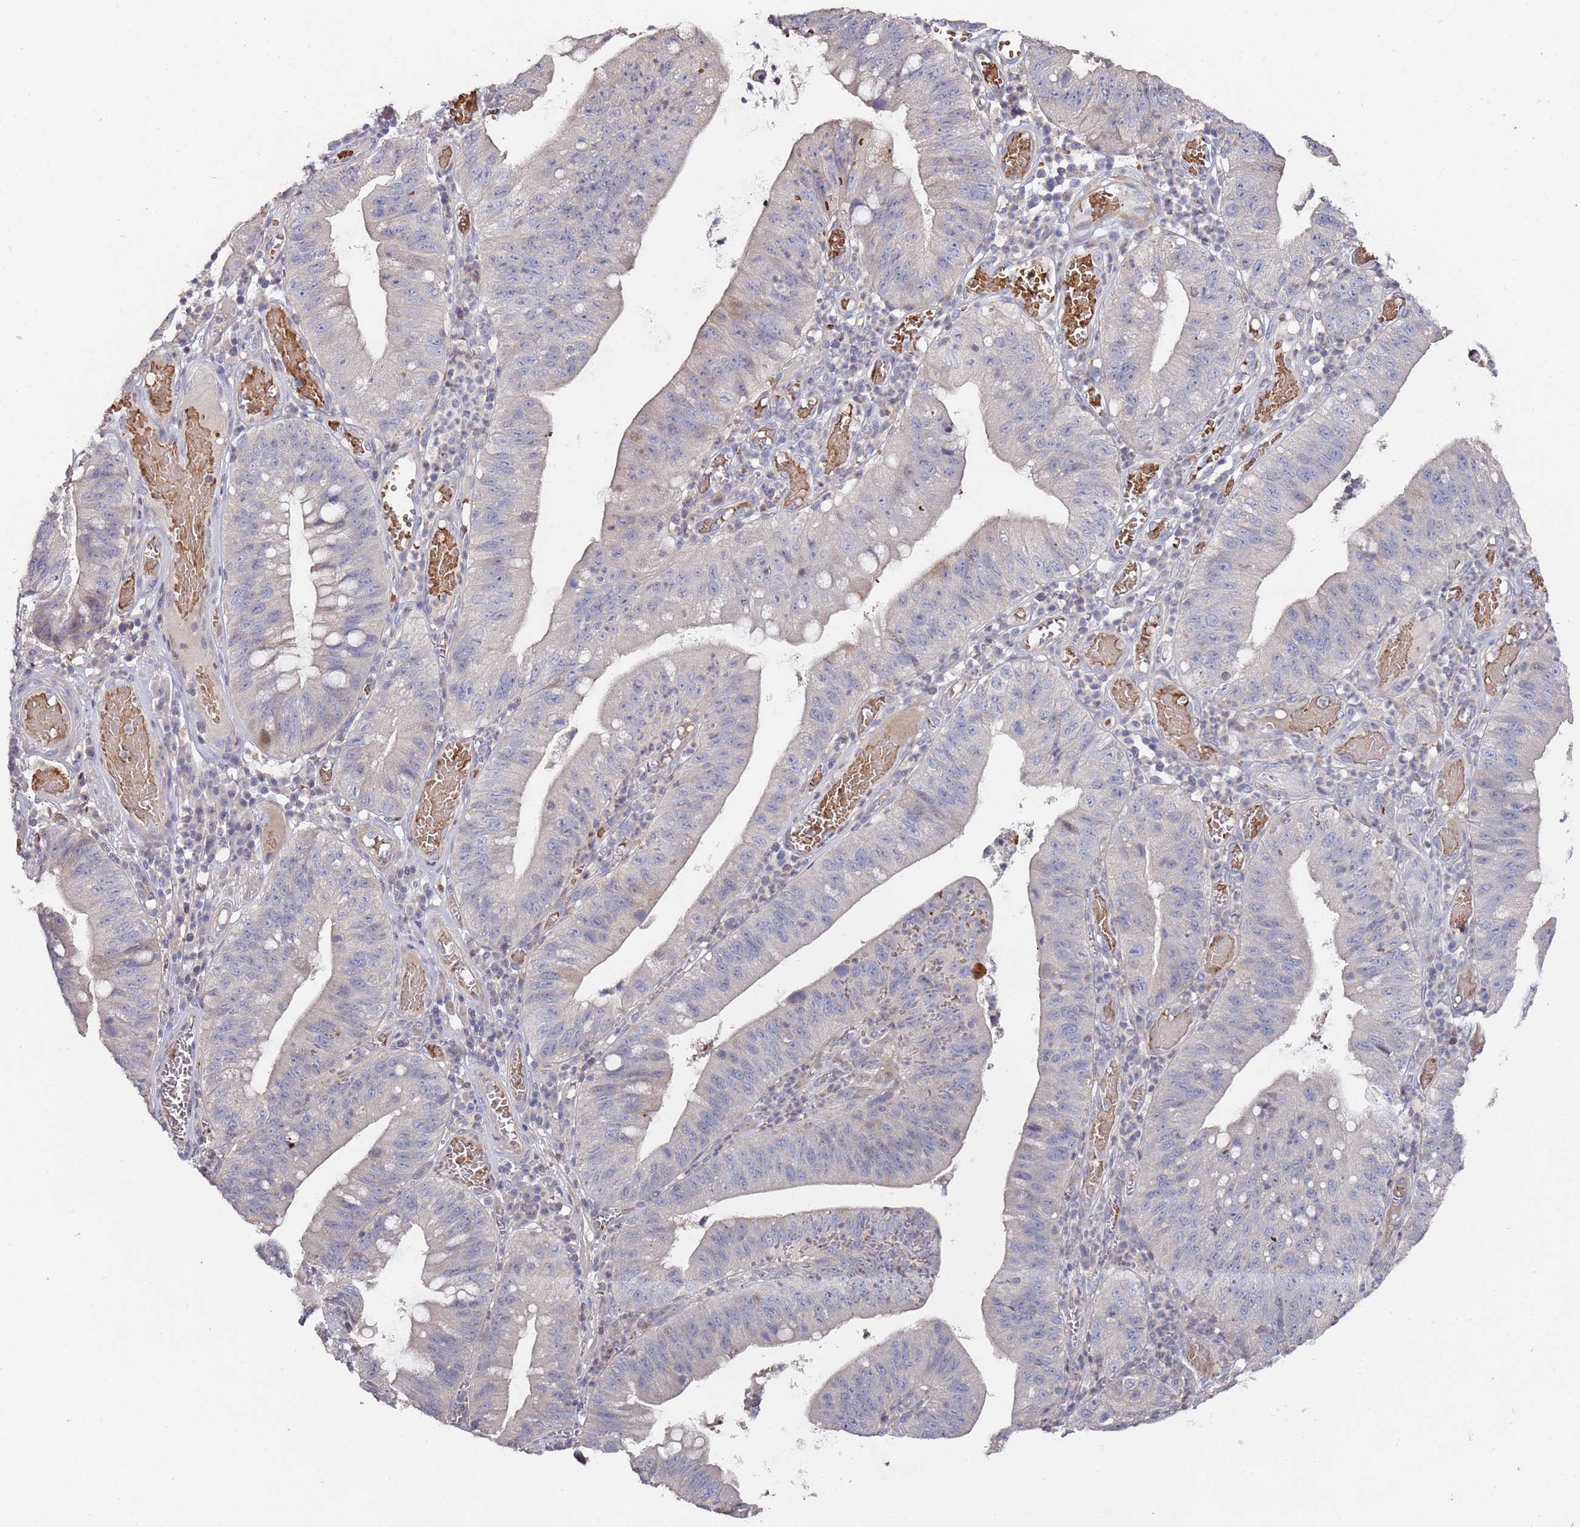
{"staining": {"intensity": "weak", "quantity": "<25%", "location": "cytoplasmic/membranous,nuclear"}, "tissue": "stomach cancer", "cell_type": "Tumor cells", "image_type": "cancer", "snomed": [{"axis": "morphology", "description": "Adenocarcinoma, NOS"}, {"axis": "topography", "description": "Stomach"}], "caption": "IHC of human stomach adenocarcinoma demonstrates no positivity in tumor cells.", "gene": "LACC1", "patient": {"sex": "male", "age": 59}}